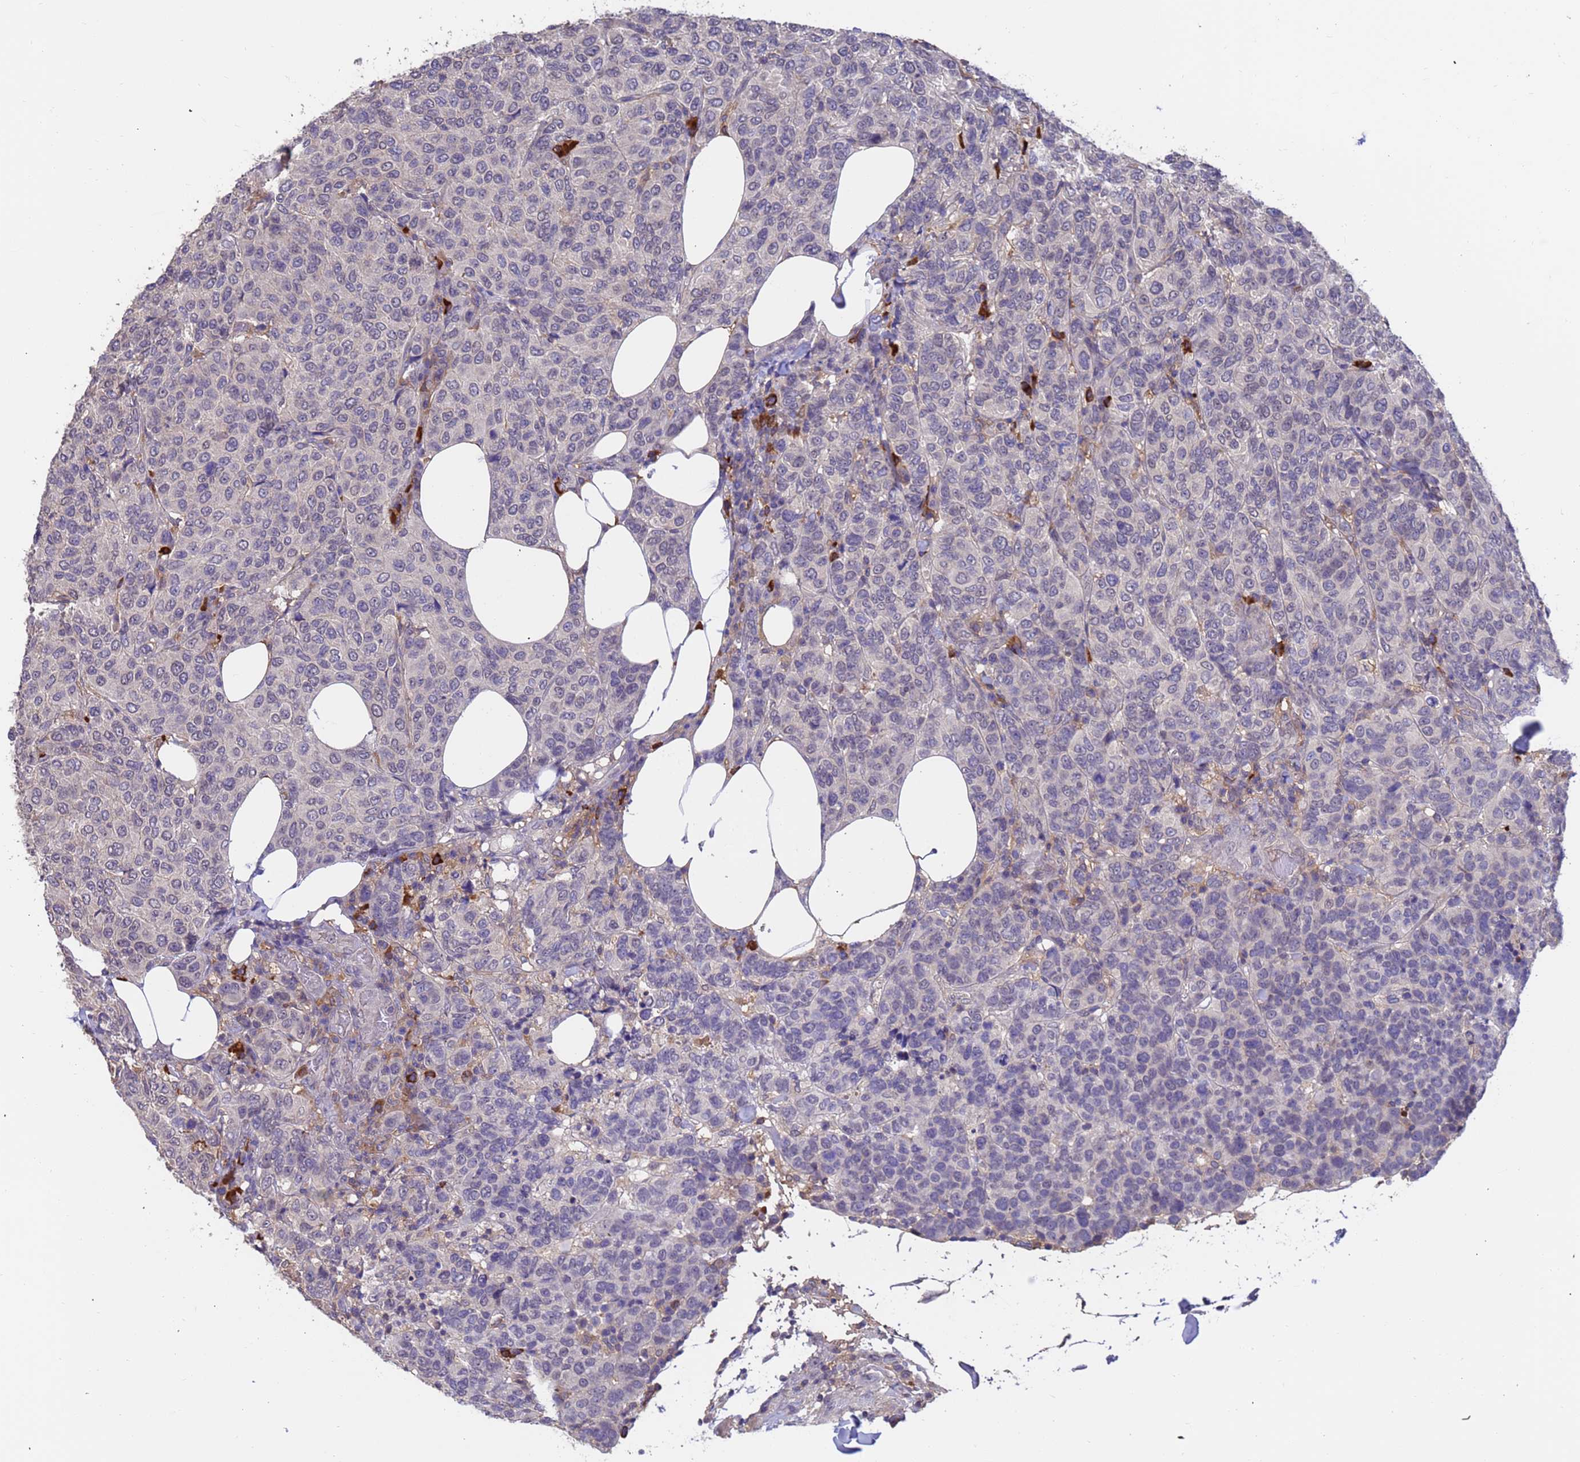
{"staining": {"intensity": "negative", "quantity": "none", "location": "none"}, "tissue": "breast cancer", "cell_type": "Tumor cells", "image_type": "cancer", "snomed": [{"axis": "morphology", "description": "Duct carcinoma"}, {"axis": "topography", "description": "Breast"}], "caption": "Immunohistochemistry (IHC) of breast cancer (invasive ductal carcinoma) shows no staining in tumor cells.", "gene": "AMPD3", "patient": {"sex": "female", "age": 55}}